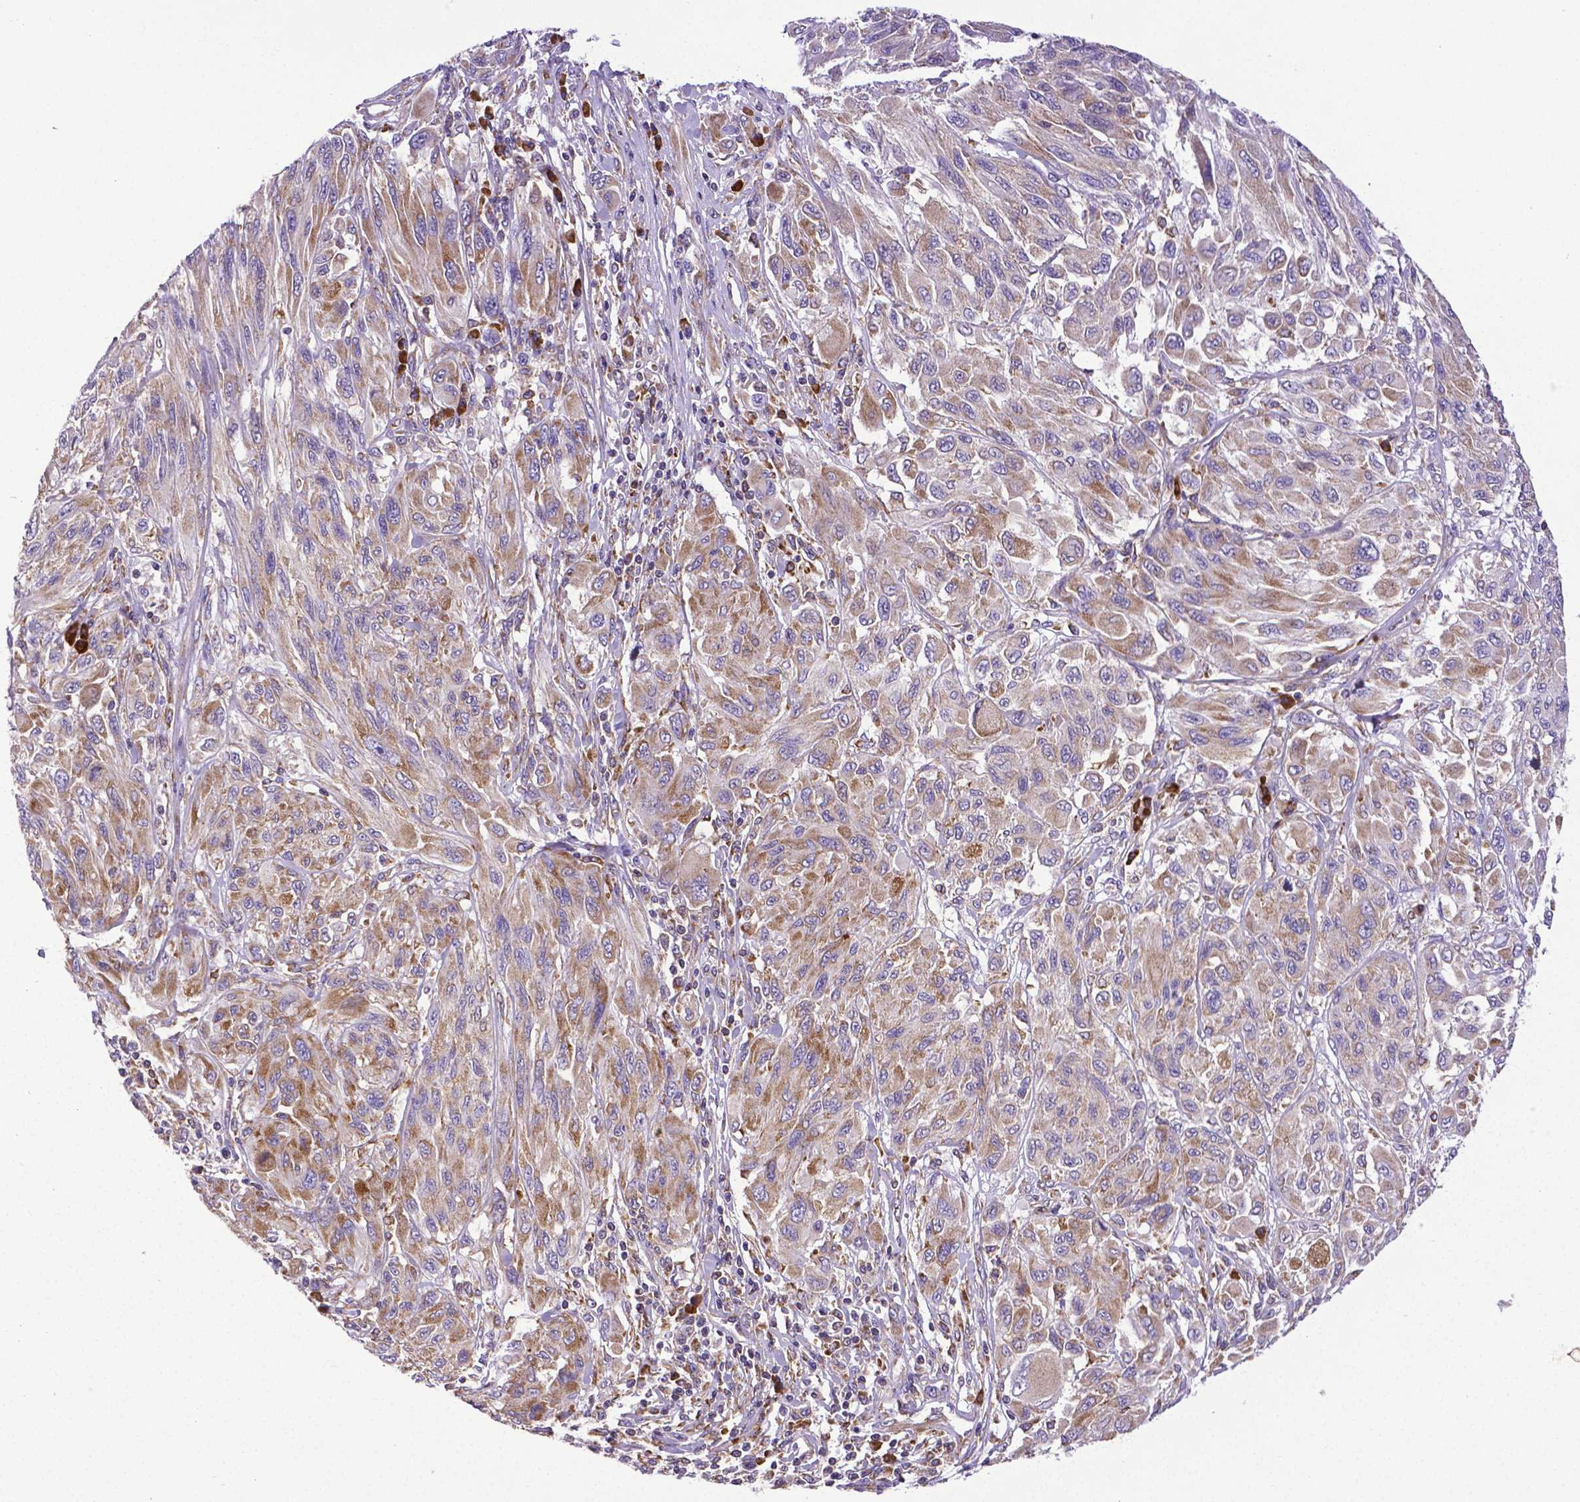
{"staining": {"intensity": "moderate", "quantity": ">75%", "location": "cytoplasmic/membranous"}, "tissue": "melanoma", "cell_type": "Tumor cells", "image_type": "cancer", "snomed": [{"axis": "morphology", "description": "Malignant melanoma, NOS"}, {"axis": "topography", "description": "Skin"}], "caption": "Protein staining by immunohistochemistry displays moderate cytoplasmic/membranous positivity in about >75% of tumor cells in melanoma. (Brightfield microscopy of DAB IHC at high magnification).", "gene": "MTDH", "patient": {"sex": "female", "age": 91}}